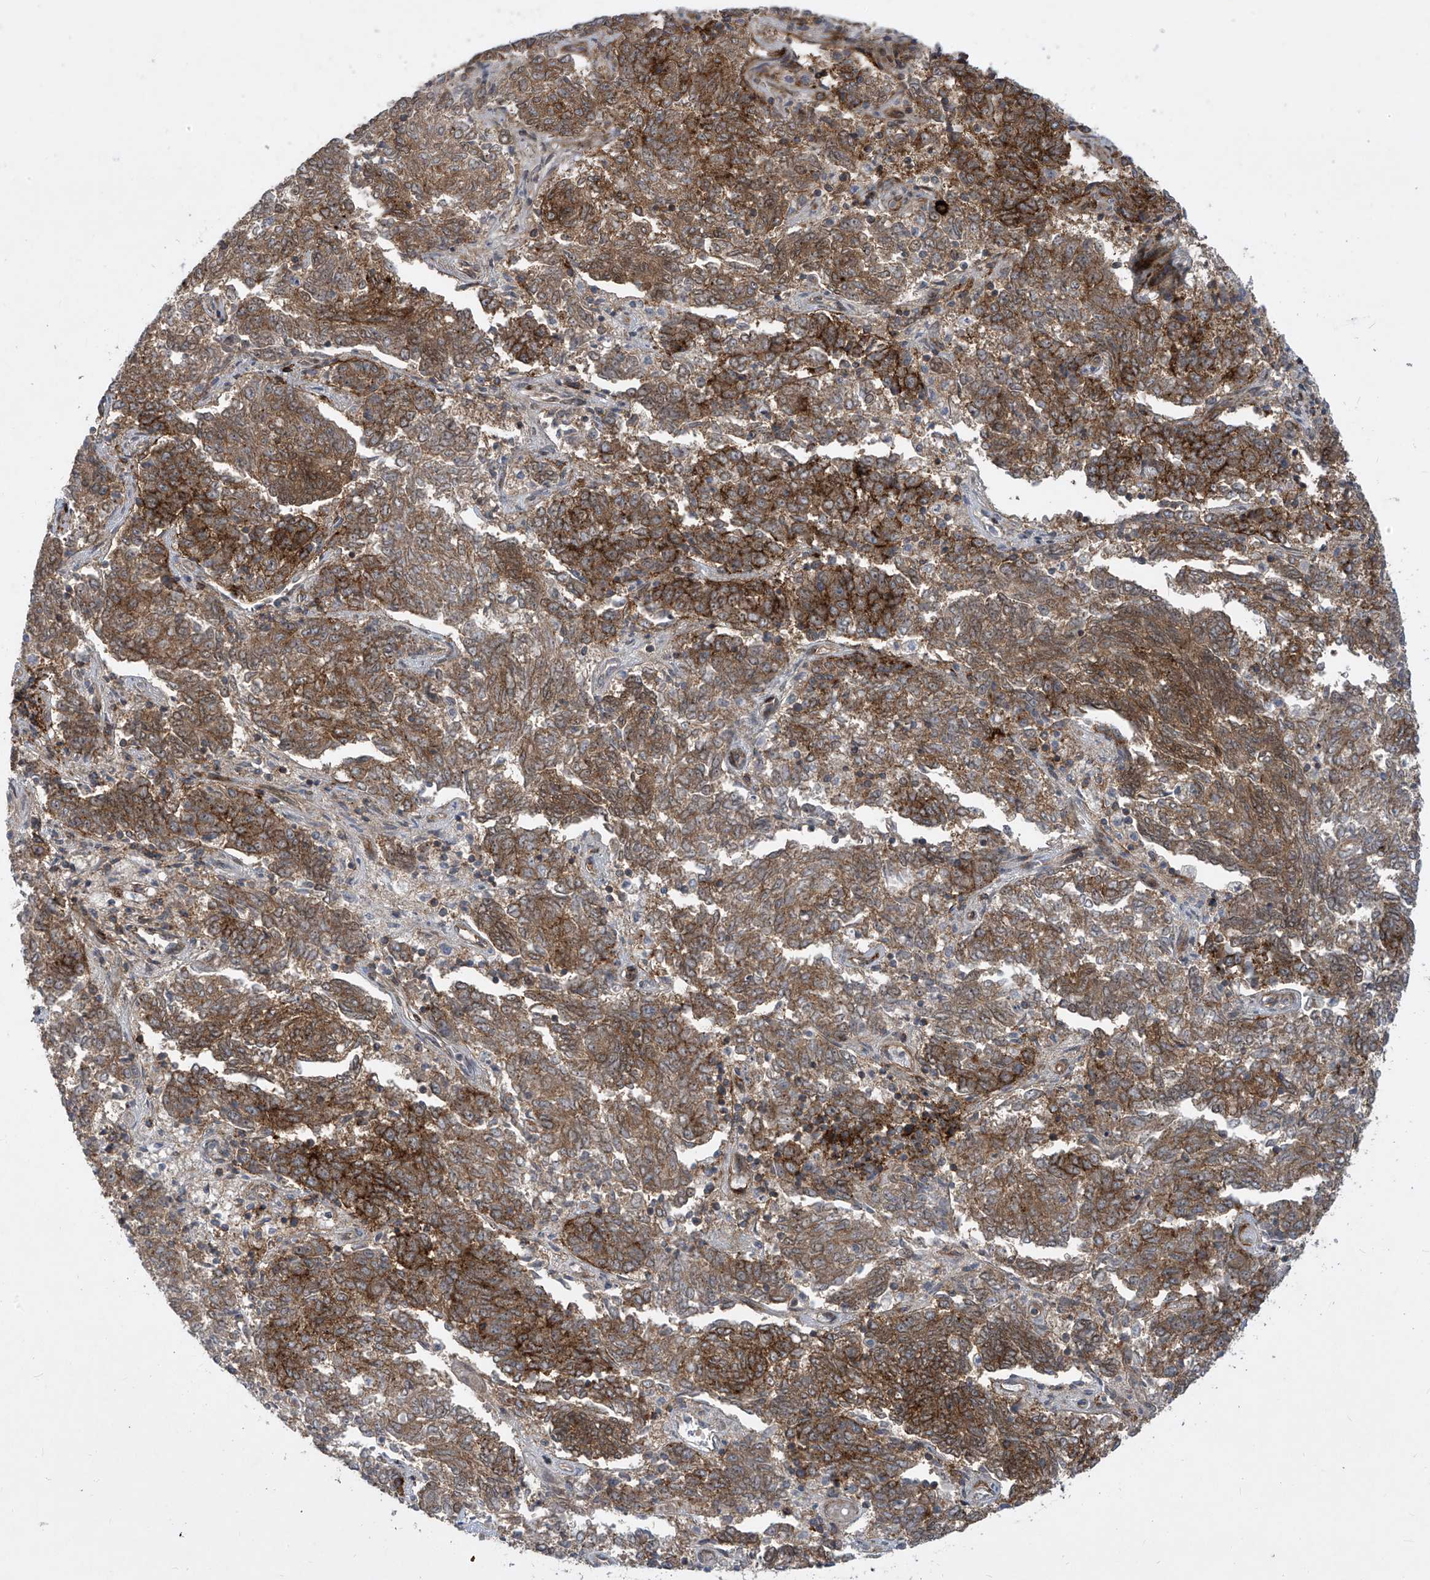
{"staining": {"intensity": "moderate", "quantity": ">75%", "location": "cytoplasmic/membranous"}, "tissue": "endometrial cancer", "cell_type": "Tumor cells", "image_type": "cancer", "snomed": [{"axis": "morphology", "description": "Adenocarcinoma, NOS"}, {"axis": "topography", "description": "Endometrium"}], "caption": "Moderate cytoplasmic/membranous staining for a protein is seen in approximately >75% of tumor cells of endometrial adenocarcinoma using IHC.", "gene": "LAGE3", "patient": {"sex": "female", "age": 80}}